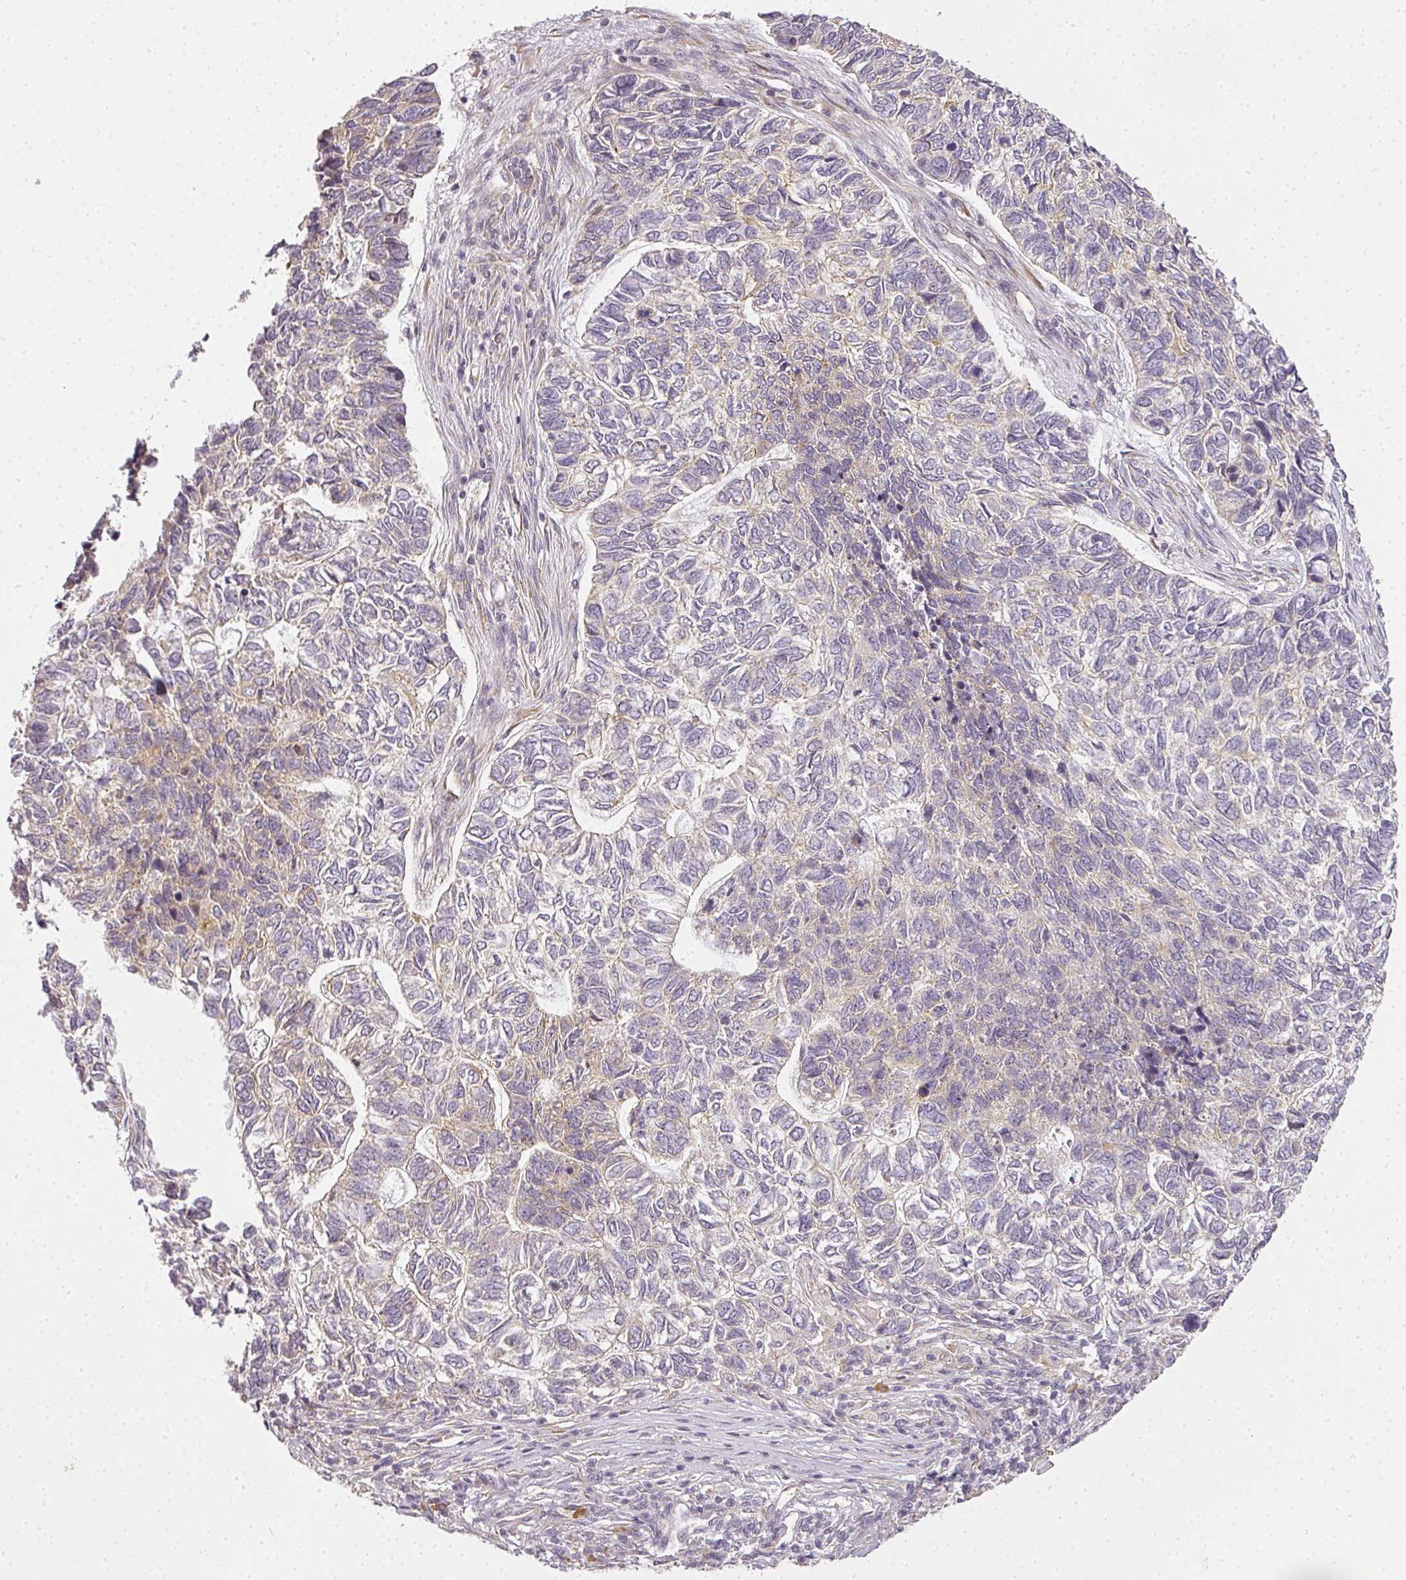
{"staining": {"intensity": "weak", "quantity": "<25%", "location": "cytoplasmic/membranous"}, "tissue": "skin cancer", "cell_type": "Tumor cells", "image_type": "cancer", "snomed": [{"axis": "morphology", "description": "Basal cell carcinoma"}, {"axis": "topography", "description": "Skin"}], "caption": "DAB (3,3'-diaminobenzidine) immunohistochemical staining of human skin basal cell carcinoma reveals no significant positivity in tumor cells.", "gene": "MED19", "patient": {"sex": "female", "age": 65}}